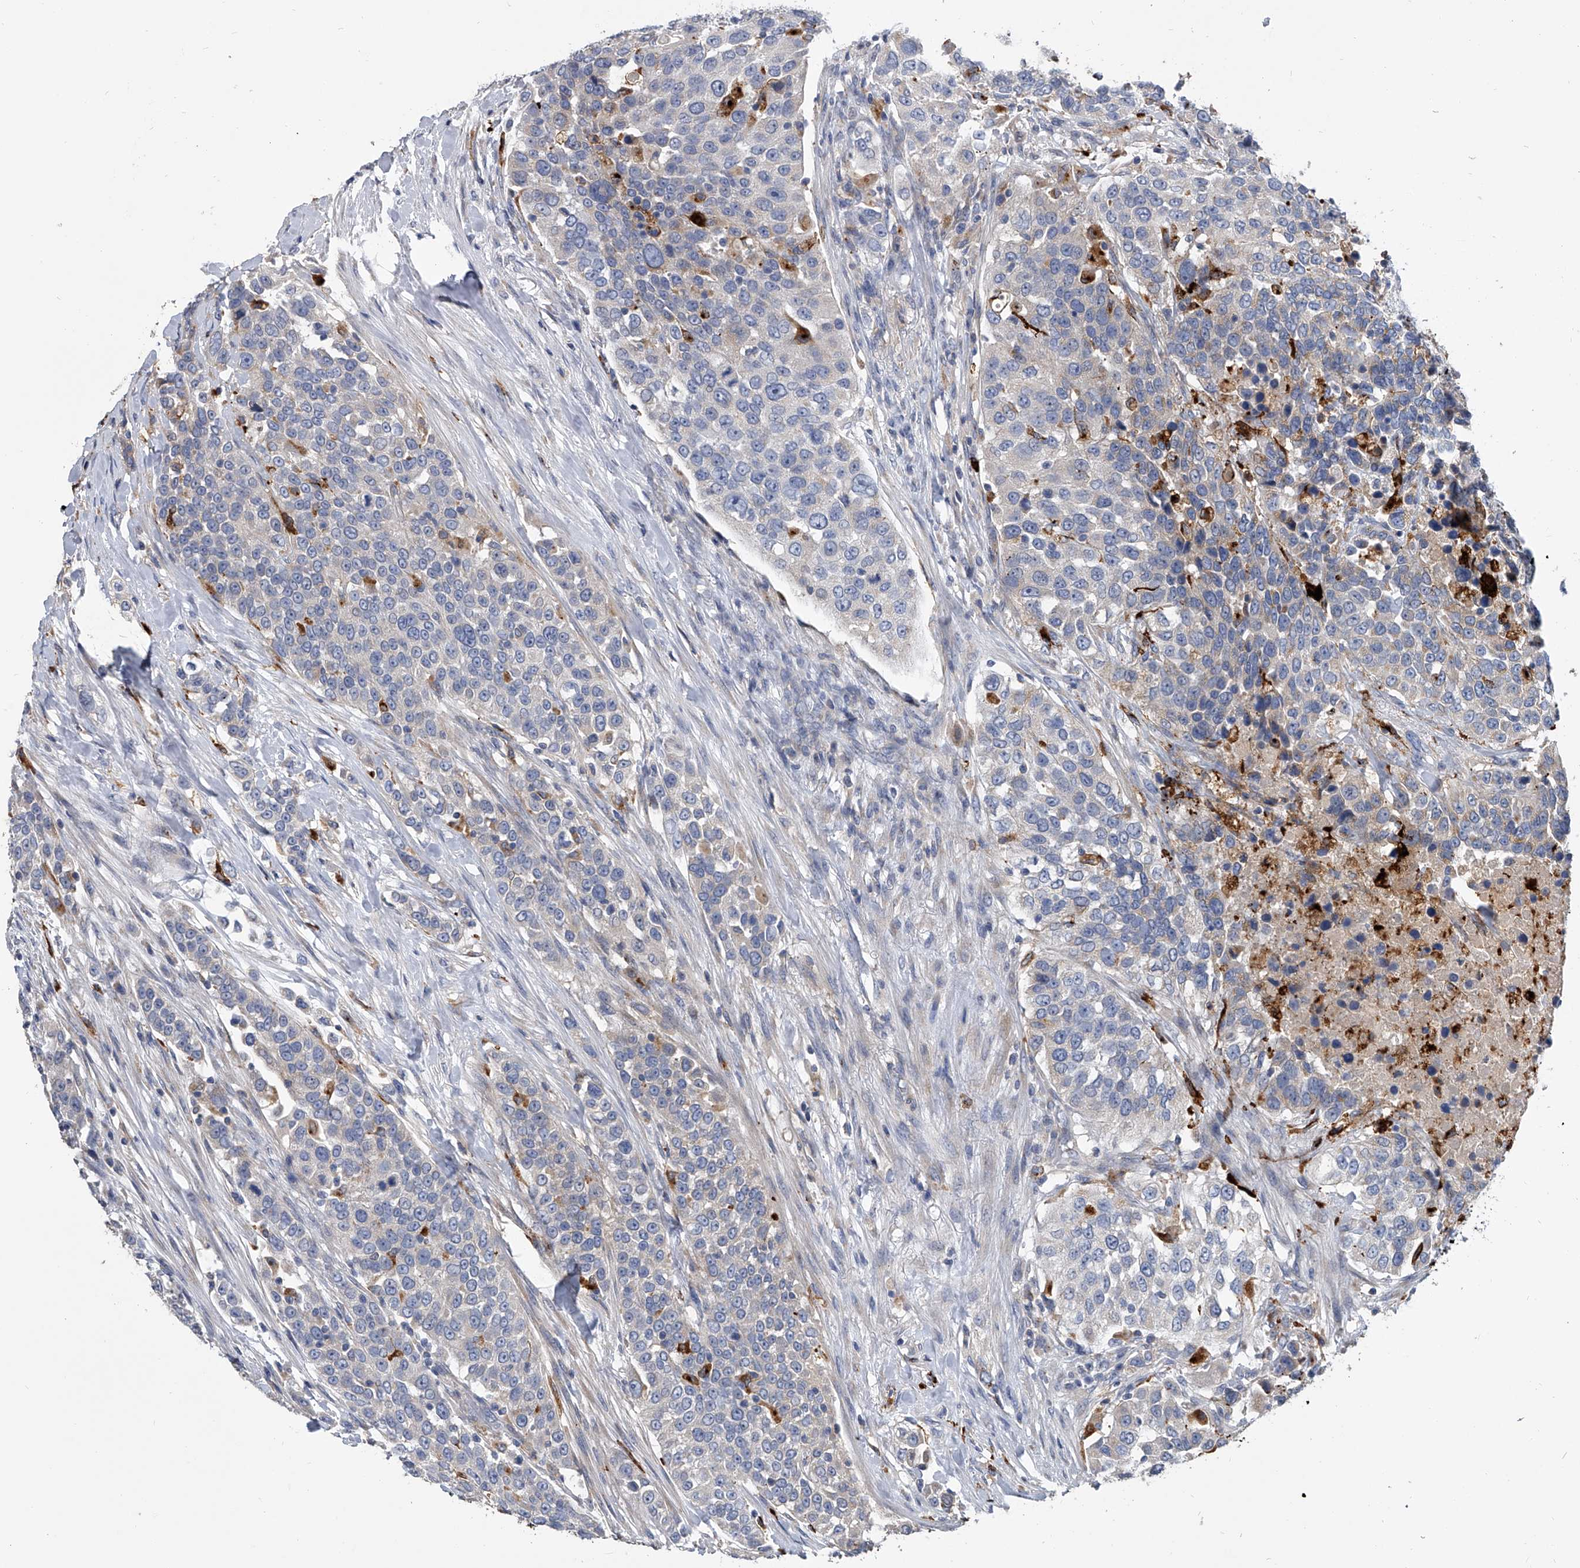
{"staining": {"intensity": "weak", "quantity": "<25%", "location": "cytoplasmic/membranous"}, "tissue": "urothelial cancer", "cell_type": "Tumor cells", "image_type": "cancer", "snomed": [{"axis": "morphology", "description": "Urothelial carcinoma, High grade"}, {"axis": "topography", "description": "Urinary bladder"}], "caption": "Urothelial cancer stained for a protein using immunohistochemistry shows no expression tumor cells.", "gene": "SPP1", "patient": {"sex": "female", "age": 80}}